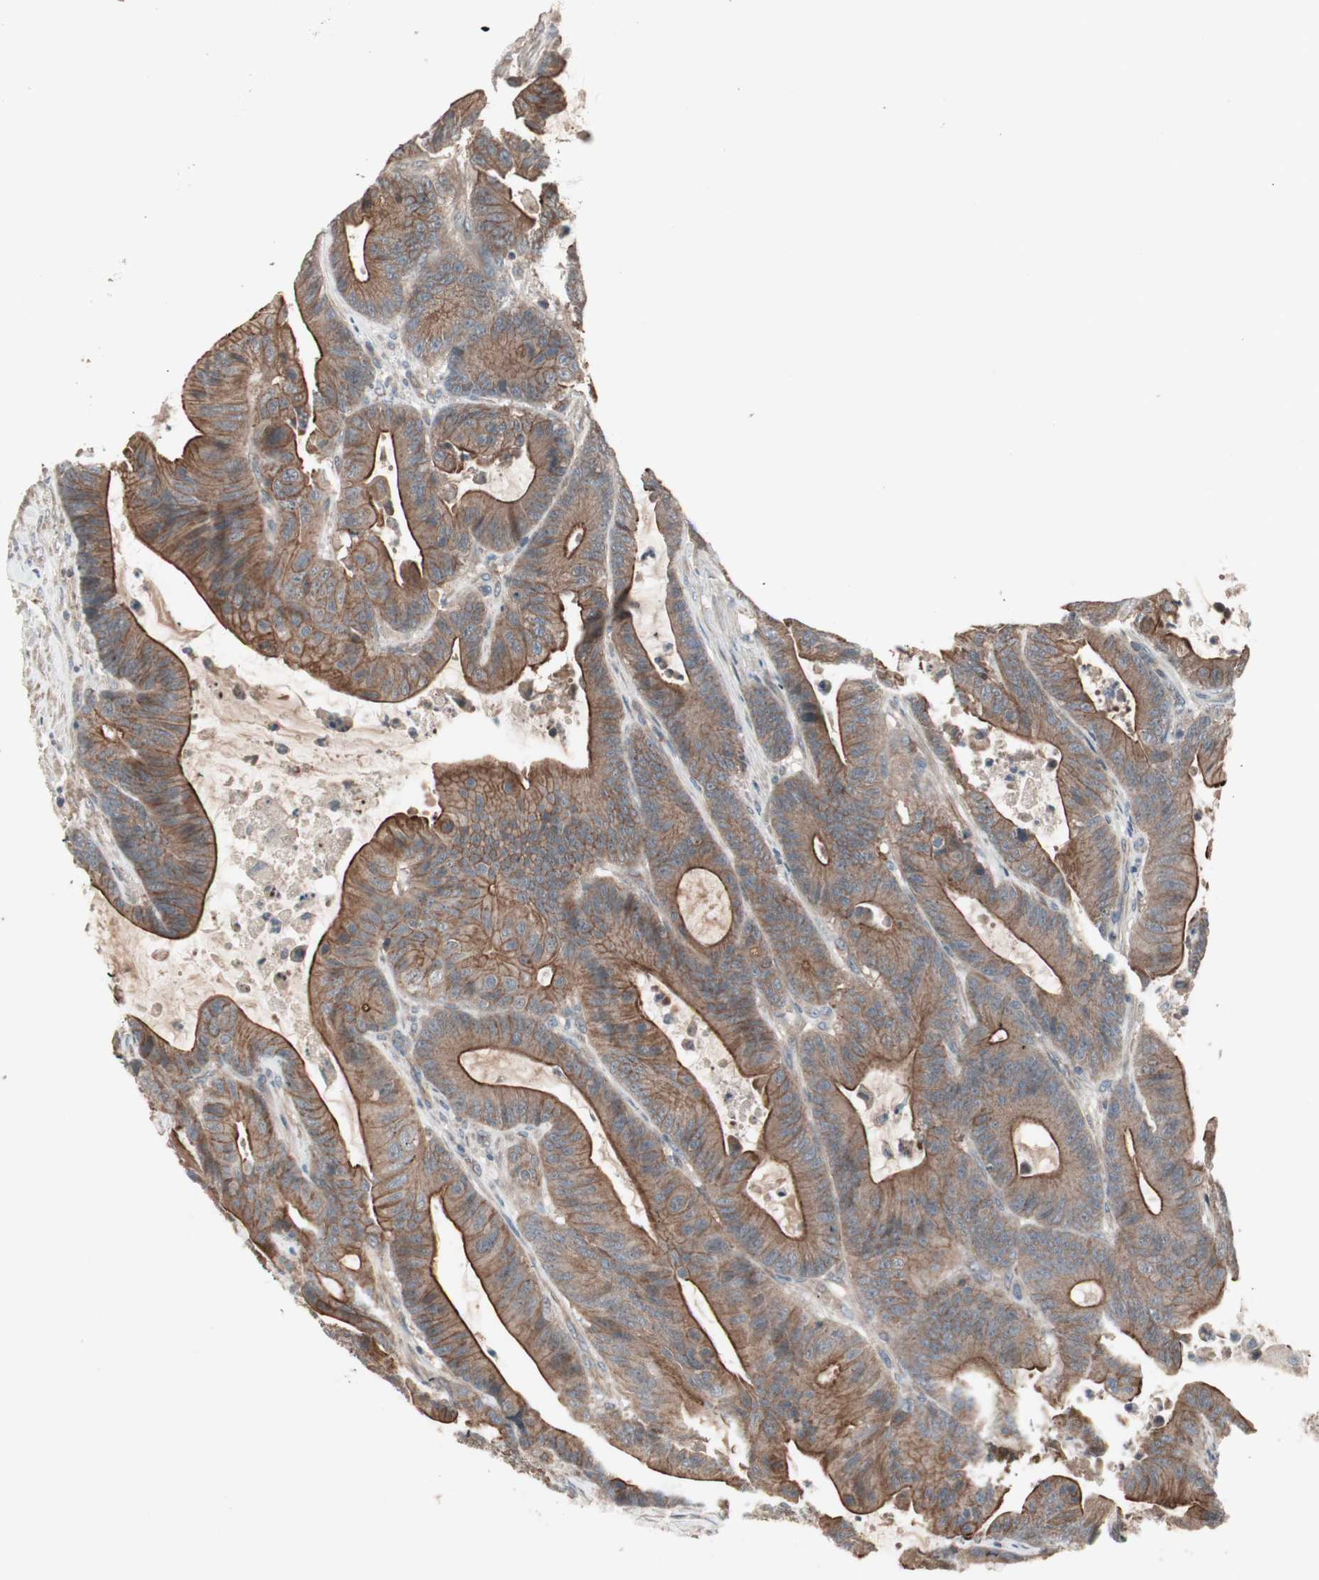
{"staining": {"intensity": "strong", "quantity": ">75%", "location": "cytoplasmic/membranous"}, "tissue": "colorectal cancer", "cell_type": "Tumor cells", "image_type": "cancer", "snomed": [{"axis": "morphology", "description": "Adenocarcinoma, NOS"}, {"axis": "topography", "description": "Colon"}], "caption": "Strong cytoplasmic/membranous expression for a protein is identified in about >75% of tumor cells of colorectal adenocarcinoma using IHC.", "gene": "TFPI", "patient": {"sex": "female", "age": 84}}